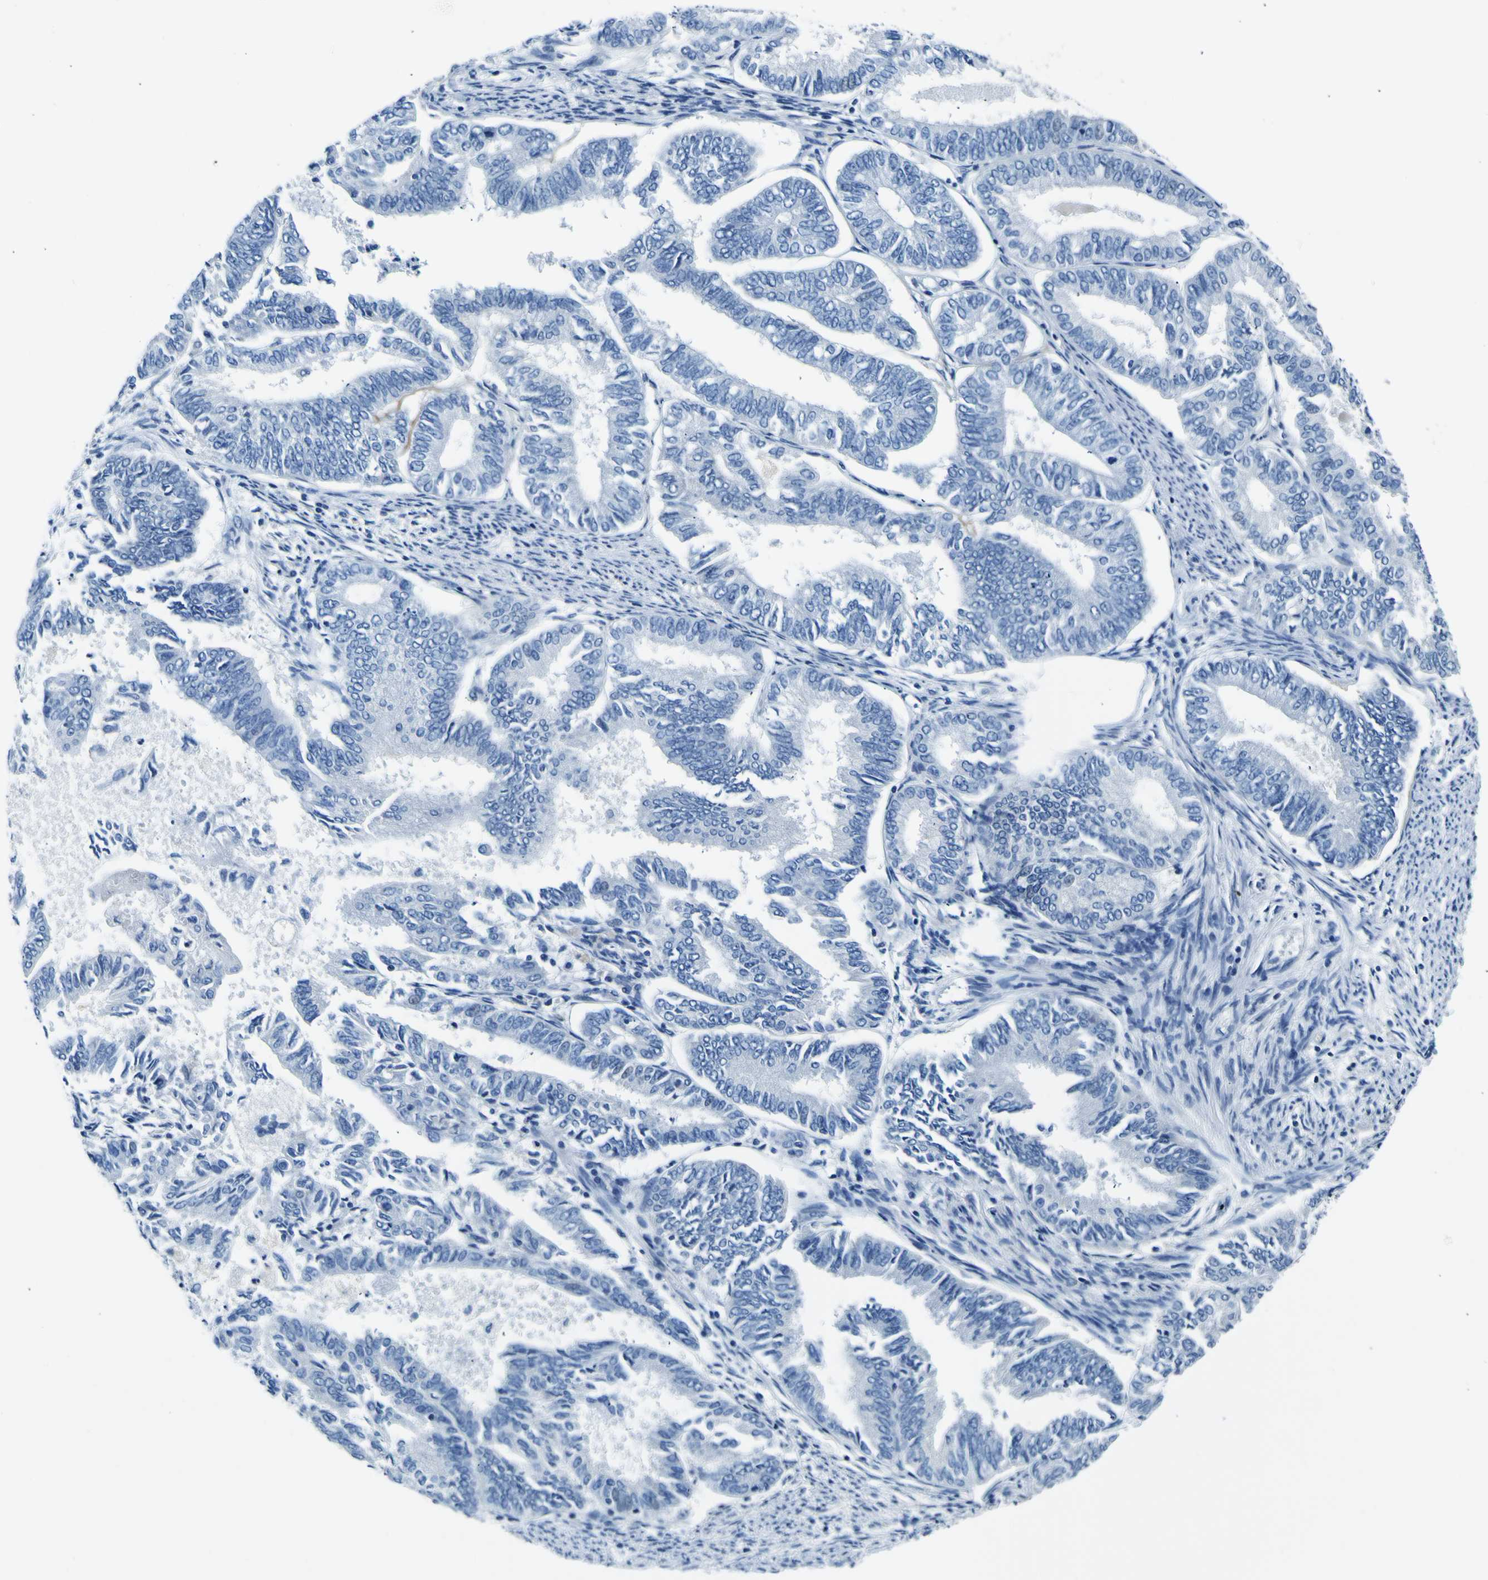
{"staining": {"intensity": "negative", "quantity": "none", "location": "none"}, "tissue": "endometrial cancer", "cell_type": "Tumor cells", "image_type": "cancer", "snomed": [{"axis": "morphology", "description": "Adenocarcinoma, NOS"}, {"axis": "topography", "description": "Endometrium"}], "caption": "Endometrial cancer (adenocarcinoma) stained for a protein using immunohistochemistry shows no staining tumor cells.", "gene": "ADGRA2", "patient": {"sex": "female", "age": 86}}